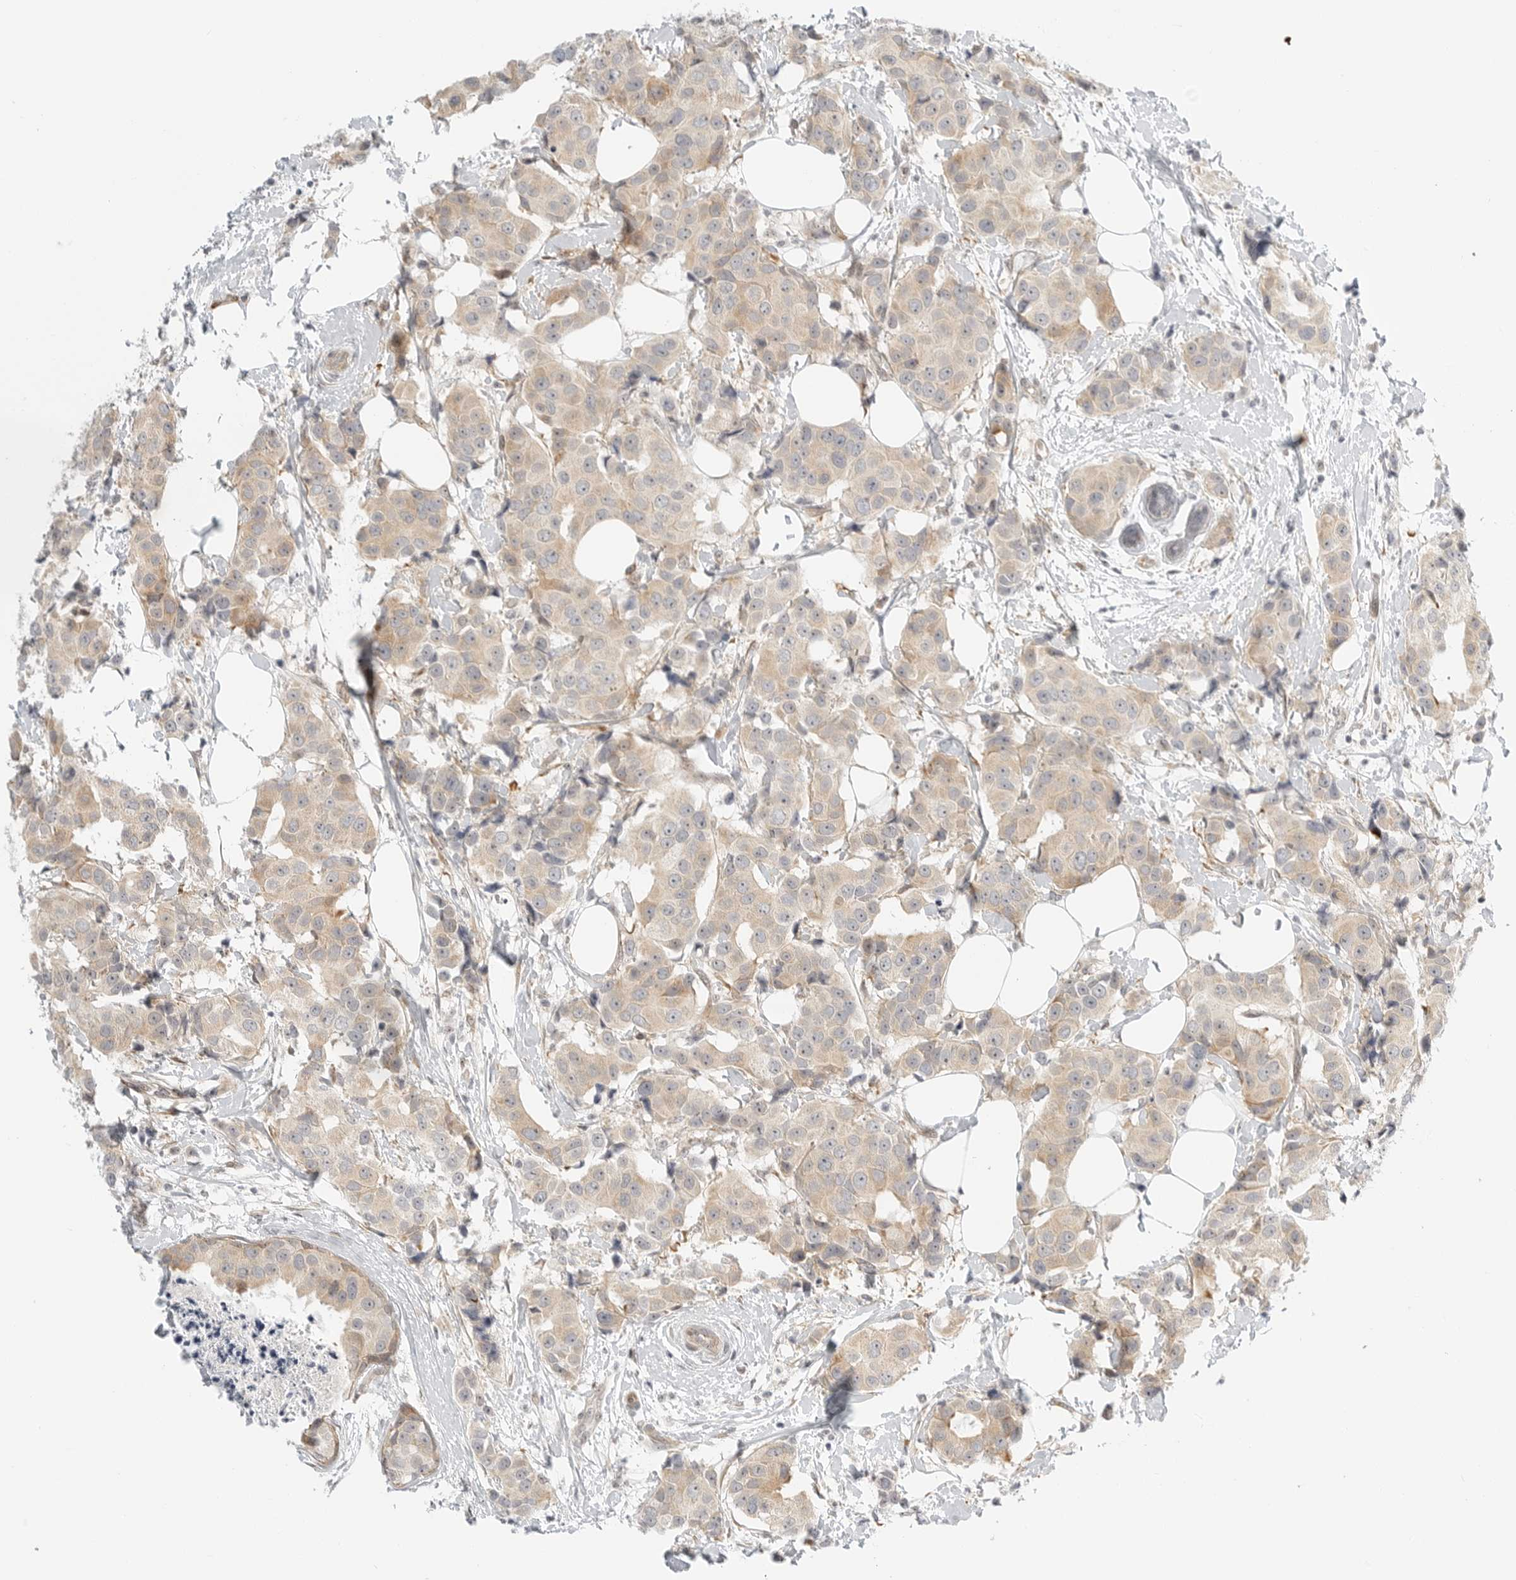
{"staining": {"intensity": "weak", "quantity": "25%-75%", "location": "cytoplasmic/membranous,nuclear"}, "tissue": "breast cancer", "cell_type": "Tumor cells", "image_type": "cancer", "snomed": [{"axis": "morphology", "description": "Normal tissue, NOS"}, {"axis": "morphology", "description": "Duct carcinoma"}, {"axis": "topography", "description": "Breast"}], "caption": "Infiltrating ductal carcinoma (breast) stained with a brown dye reveals weak cytoplasmic/membranous and nuclear positive expression in approximately 25%-75% of tumor cells.", "gene": "DSCC1", "patient": {"sex": "female", "age": 39}}